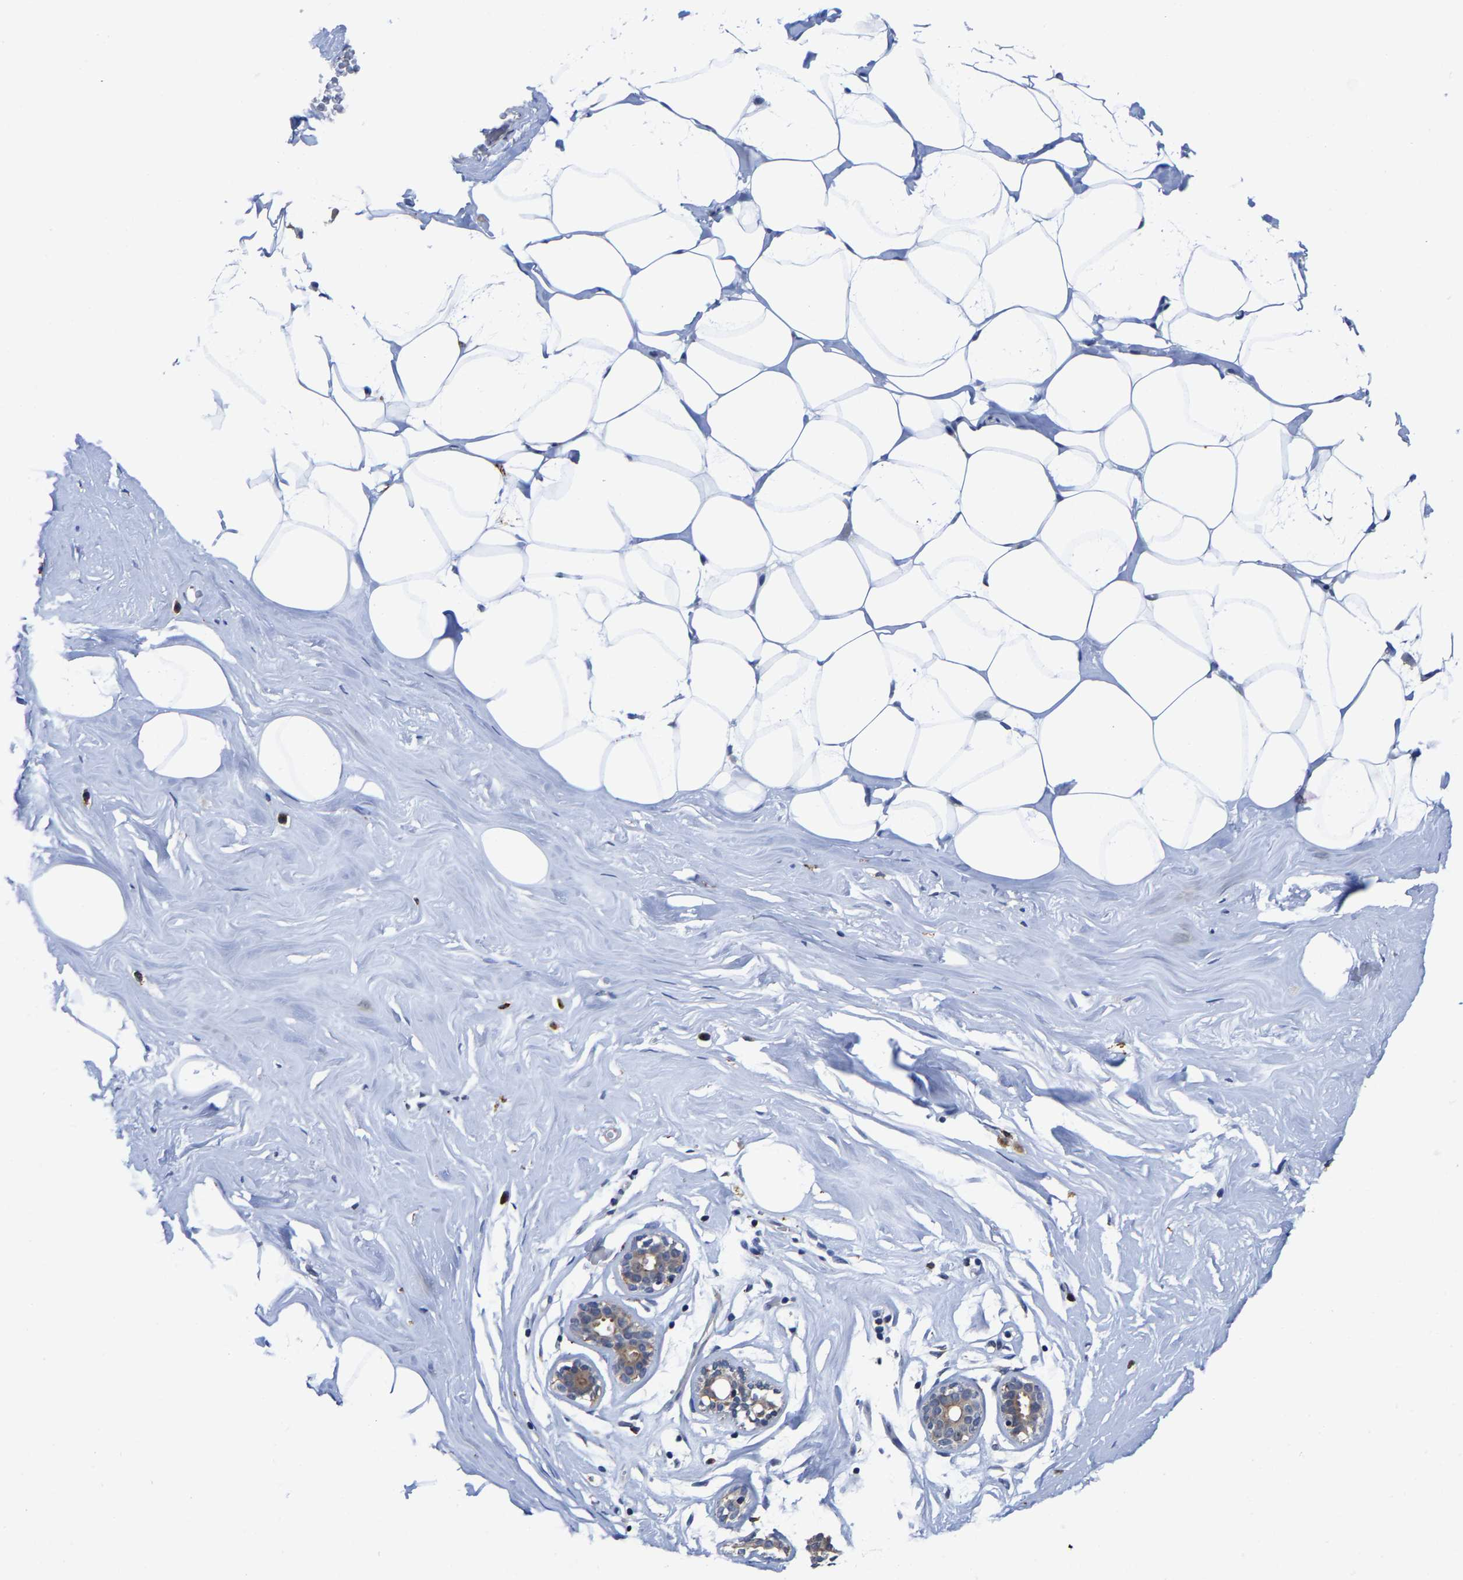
{"staining": {"intensity": "negative", "quantity": "none", "location": "none"}, "tissue": "adipose tissue", "cell_type": "Adipocytes", "image_type": "normal", "snomed": [{"axis": "morphology", "description": "Normal tissue, NOS"}, {"axis": "morphology", "description": "Fibrosis, NOS"}, {"axis": "topography", "description": "Breast"}, {"axis": "topography", "description": "Adipose tissue"}], "caption": "Image shows no protein positivity in adipocytes of benign adipose tissue.", "gene": "PFKFB3", "patient": {"sex": "female", "age": 39}}